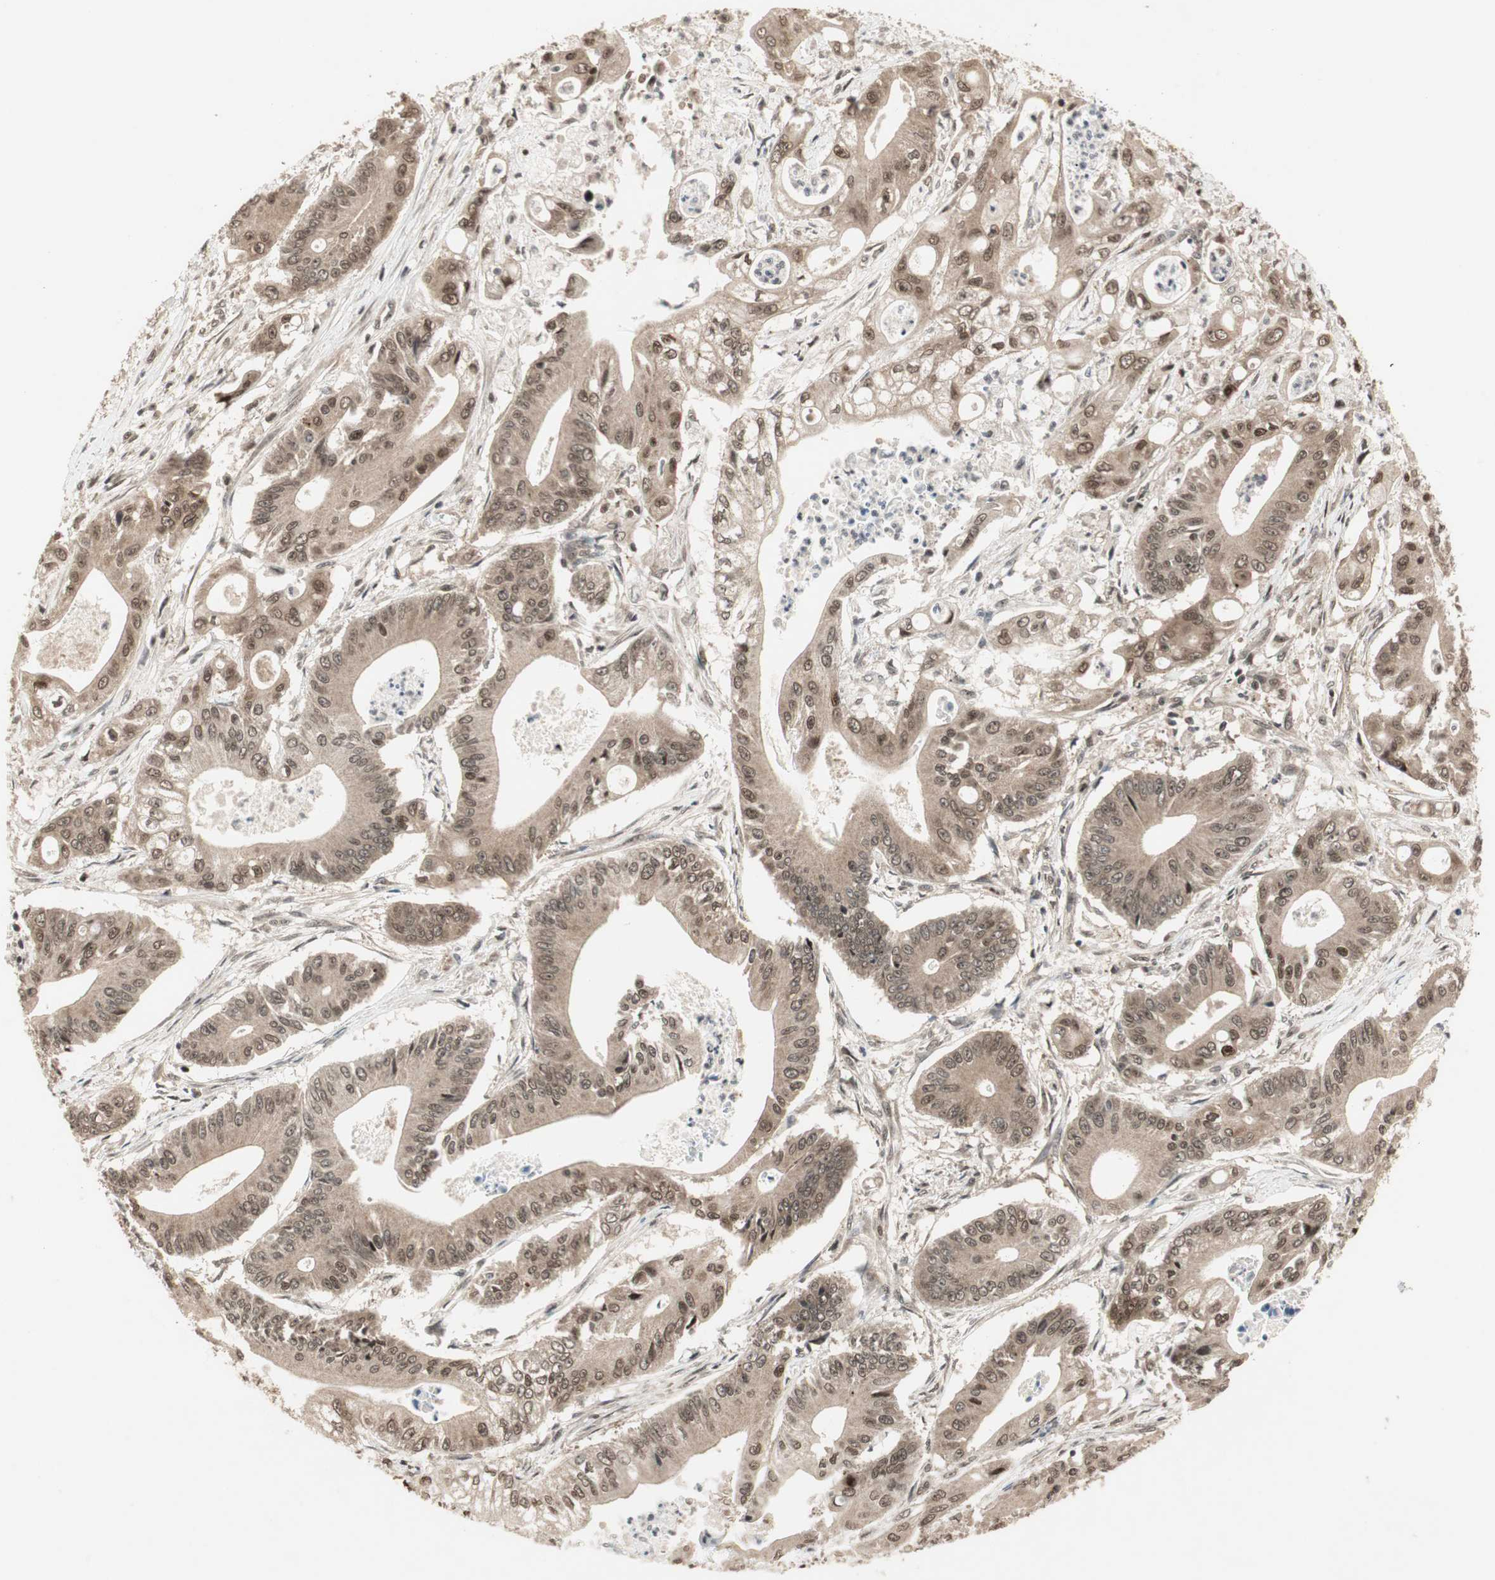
{"staining": {"intensity": "moderate", "quantity": ">75%", "location": "cytoplasmic/membranous,nuclear"}, "tissue": "pancreatic cancer", "cell_type": "Tumor cells", "image_type": "cancer", "snomed": [{"axis": "morphology", "description": "Normal tissue, NOS"}, {"axis": "topography", "description": "Lymph node"}], "caption": "Pancreatic cancer stained with a brown dye shows moderate cytoplasmic/membranous and nuclear positive positivity in about >75% of tumor cells.", "gene": "CSNK2B", "patient": {"sex": "male", "age": 62}}